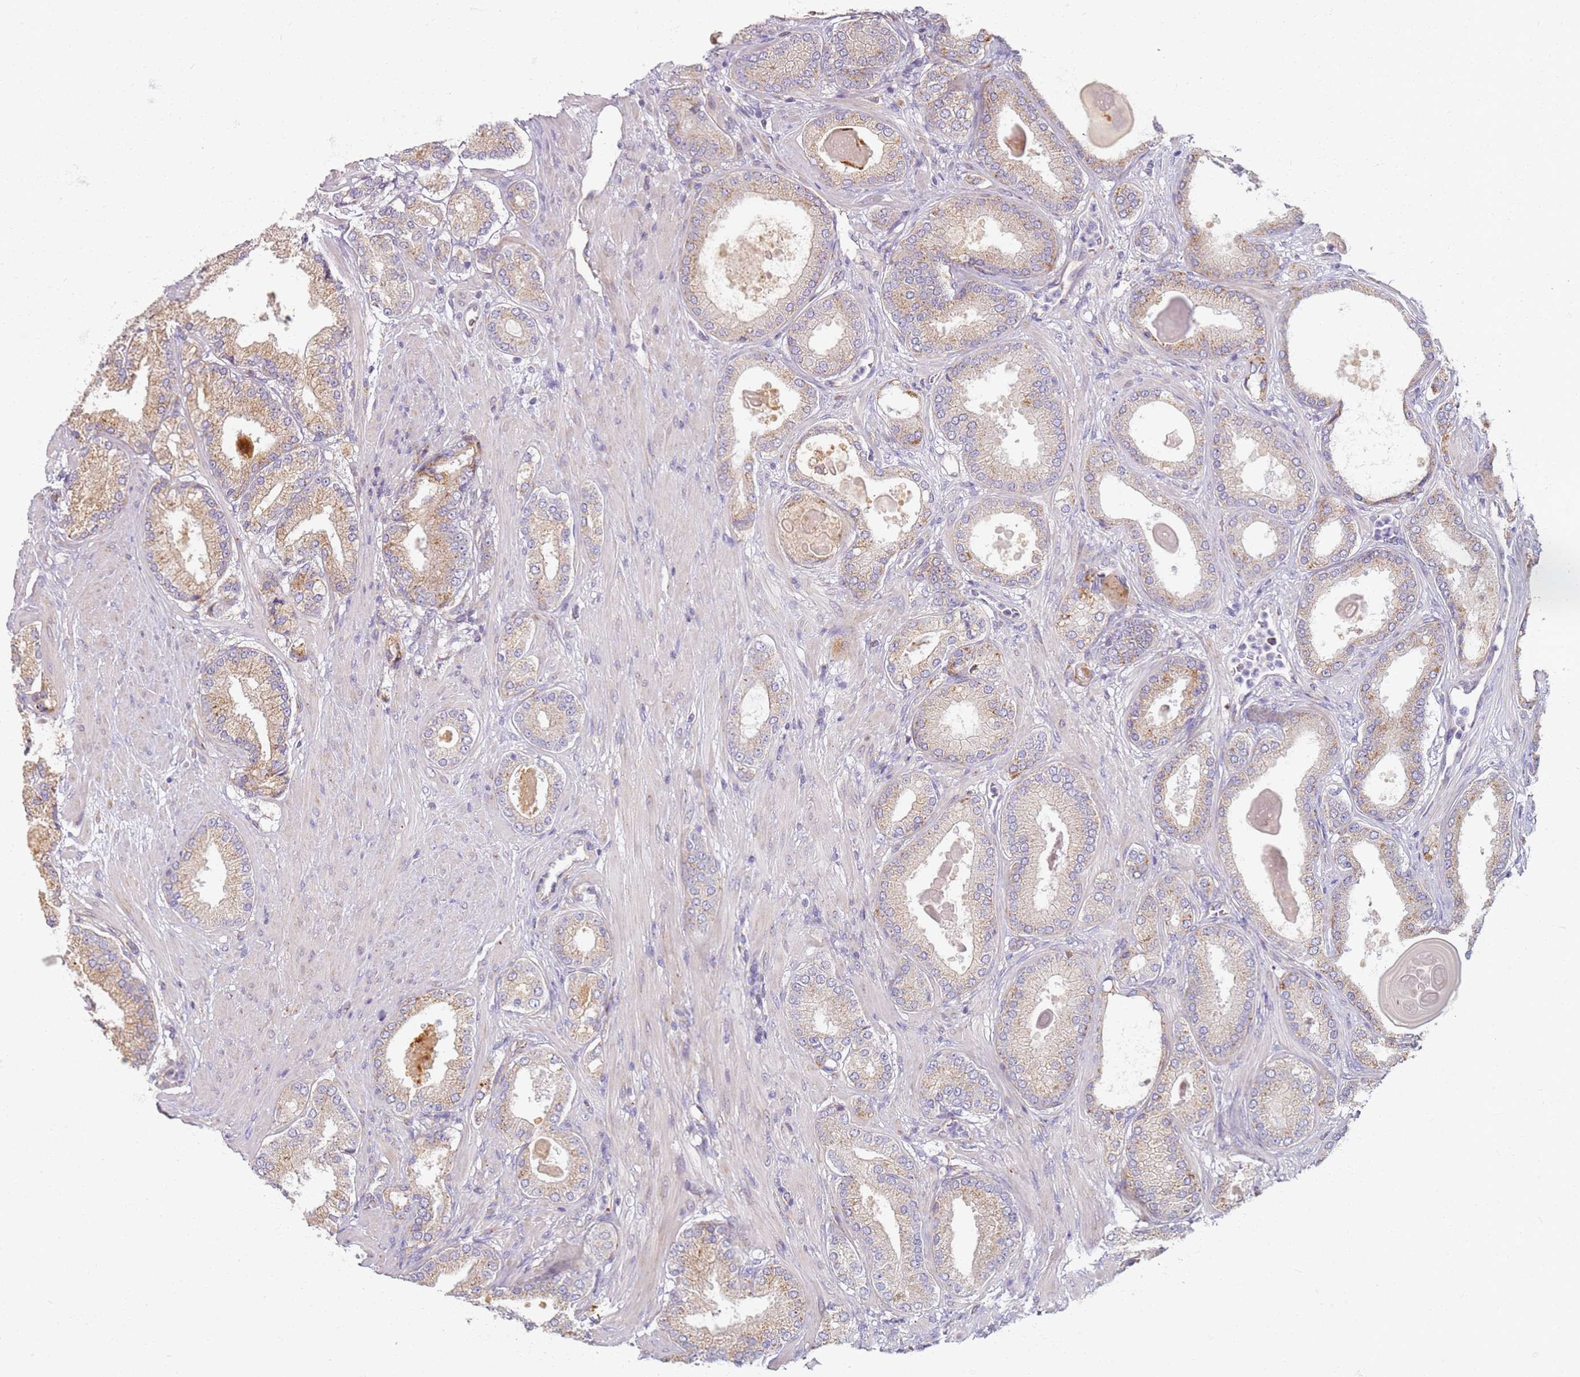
{"staining": {"intensity": "weak", "quantity": "25%-75%", "location": "cytoplasmic/membranous"}, "tissue": "prostate cancer", "cell_type": "Tumor cells", "image_type": "cancer", "snomed": [{"axis": "morphology", "description": "Adenocarcinoma, Low grade"}, {"axis": "topography", "description": "Prostate"}], "caption": "A low amount of weak cytoplasmic/membranous positivity is seen in approximately 25%-75% of tumor cells in prostate low-grade adenocarcinoma tissue. Immunohistochemistry (ihc) stains the protein in brown and the nuclei are stained blue.", "gene": "PROKR2", "patient": {"sex": "male", "age": 59}}